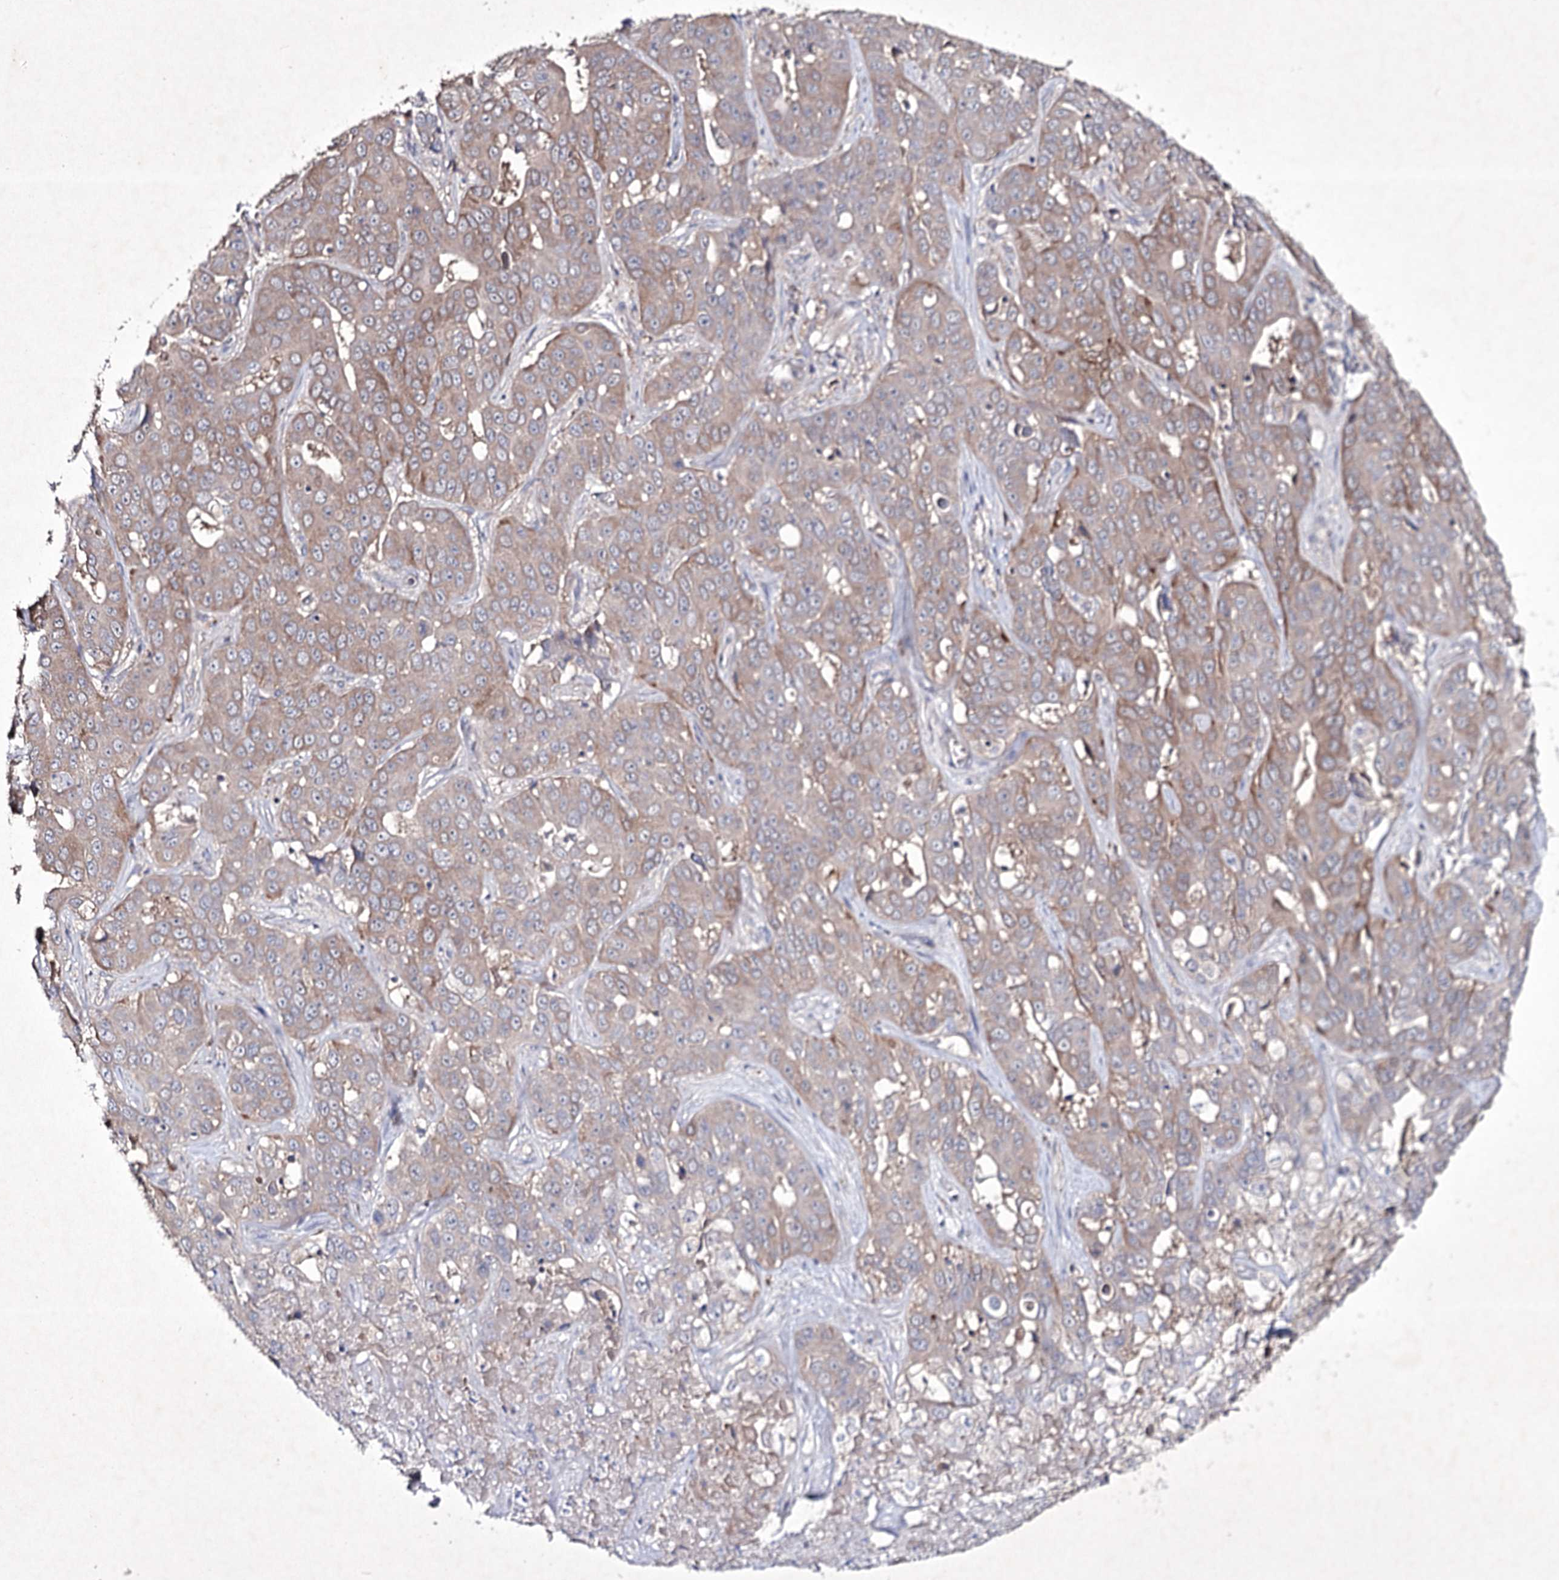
{"staining": {"intensity": "weak", "quantity": "25%-75%", "location": "cytoplasmic/membranous"}, "tissue": "liver cancer", "cell_type": "Tumor cells", "image_type": "cancer", "snomed": [{"axis": "morphology", "description": "Cholangiocarcinoma"}, {"axis": "topography", "description": "Liver"}], "caption": "Protein staining exhibits weak cytoplasmic/membranous staining in about 25%-75% of tumor cells in liver cancer (cholangiocarcinoma).", "gene": "SEMA4G", "patient": {"sex": "female", "age": 52}}